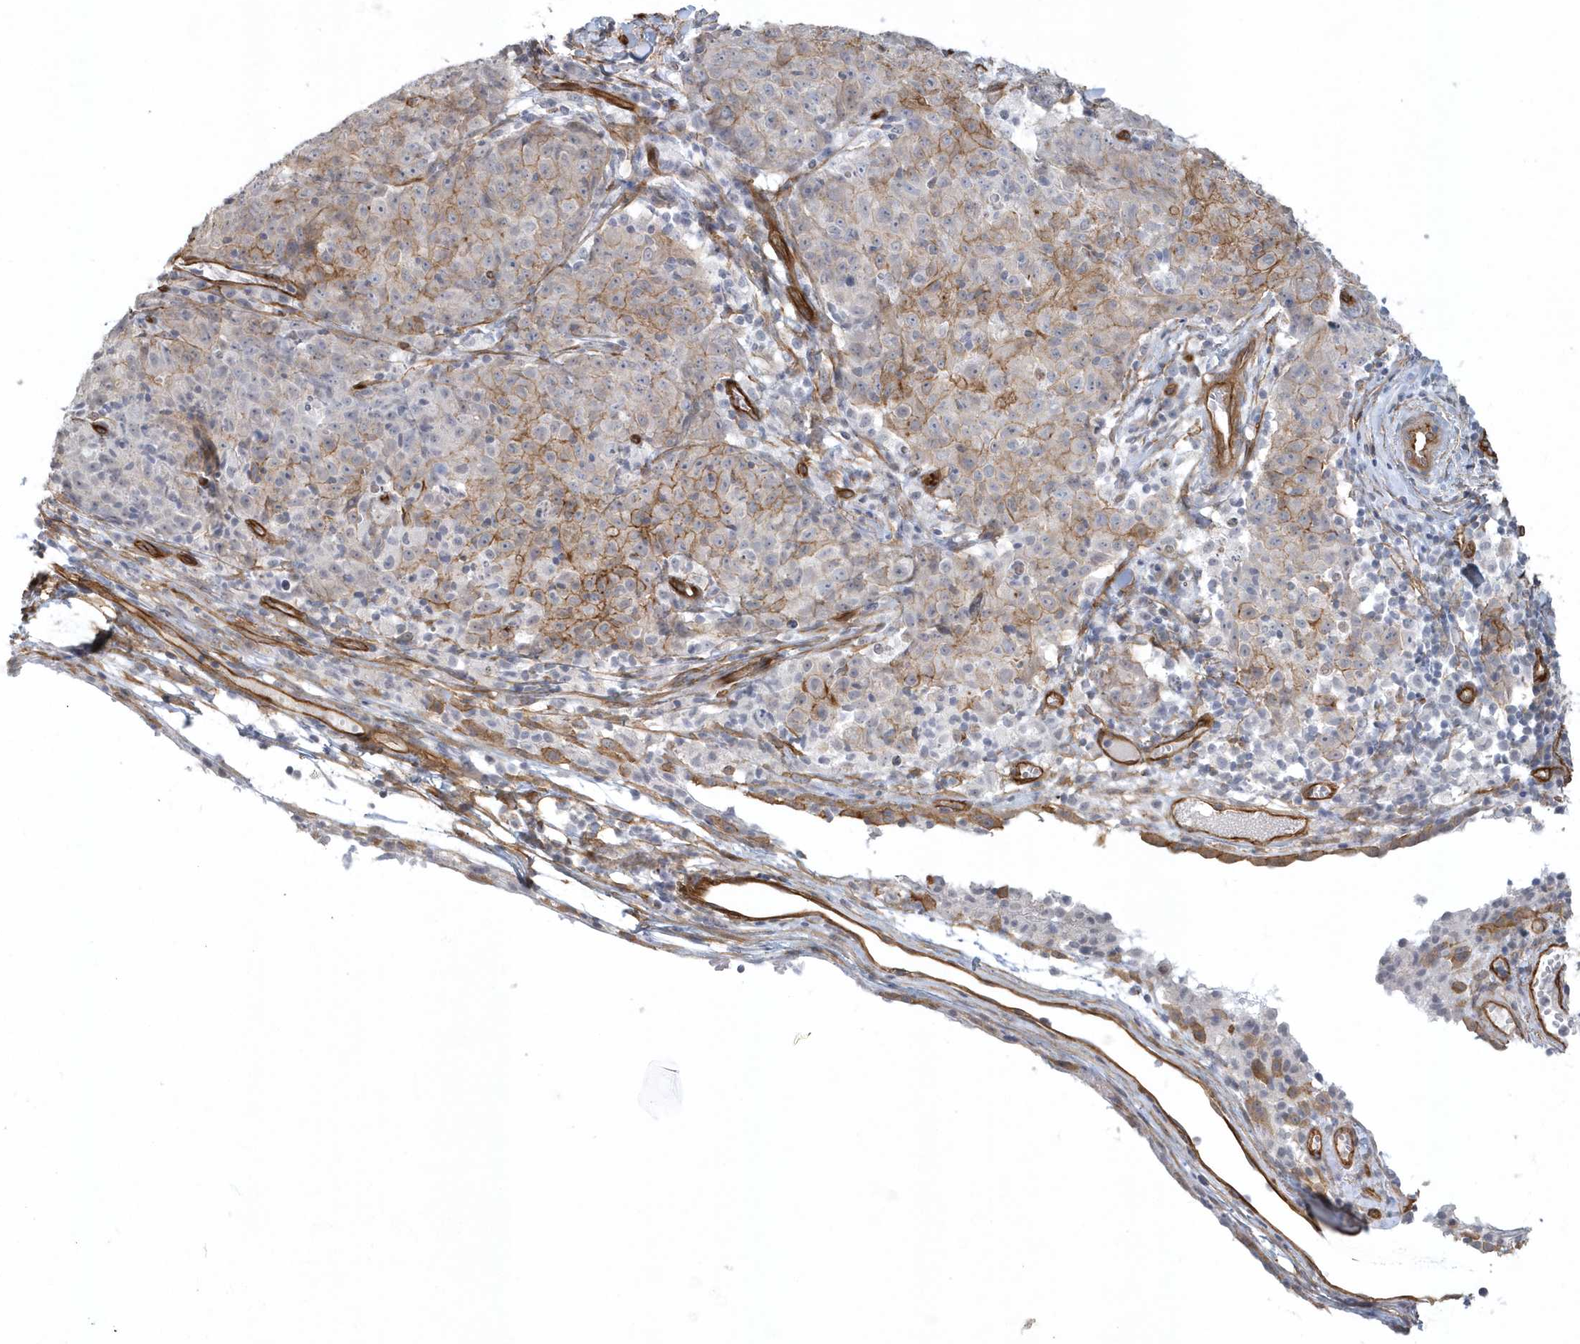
{"staining": {"intensity": "moderate", "quantity": "25%-75%", "location": "cytoplasmic/membranous"}, "tissue": "ovarian cancer", "cell_type": "Tumor cells", "image_type": "cancer", "snomed": [{"axis": "morphology", "description": "Carcinoma, endometroid"}, {"axis": "topography", "description": "Ovary"}], "caption": "Immunohistochemistry (DAB (3,3'-diaminobenzidine)) staining of human ovarian cancer displays moderate cytoplasmic/membranous protein staining in approximately 25%-75% of tumor cells. The staining was performed using DAB to visualize the protein expression in brown, while the nuclei were stained in blue with hematoxylin (Magnification: 20x).", "gene": "RAI14", "patient": {"sex": "female", "age": 42}}